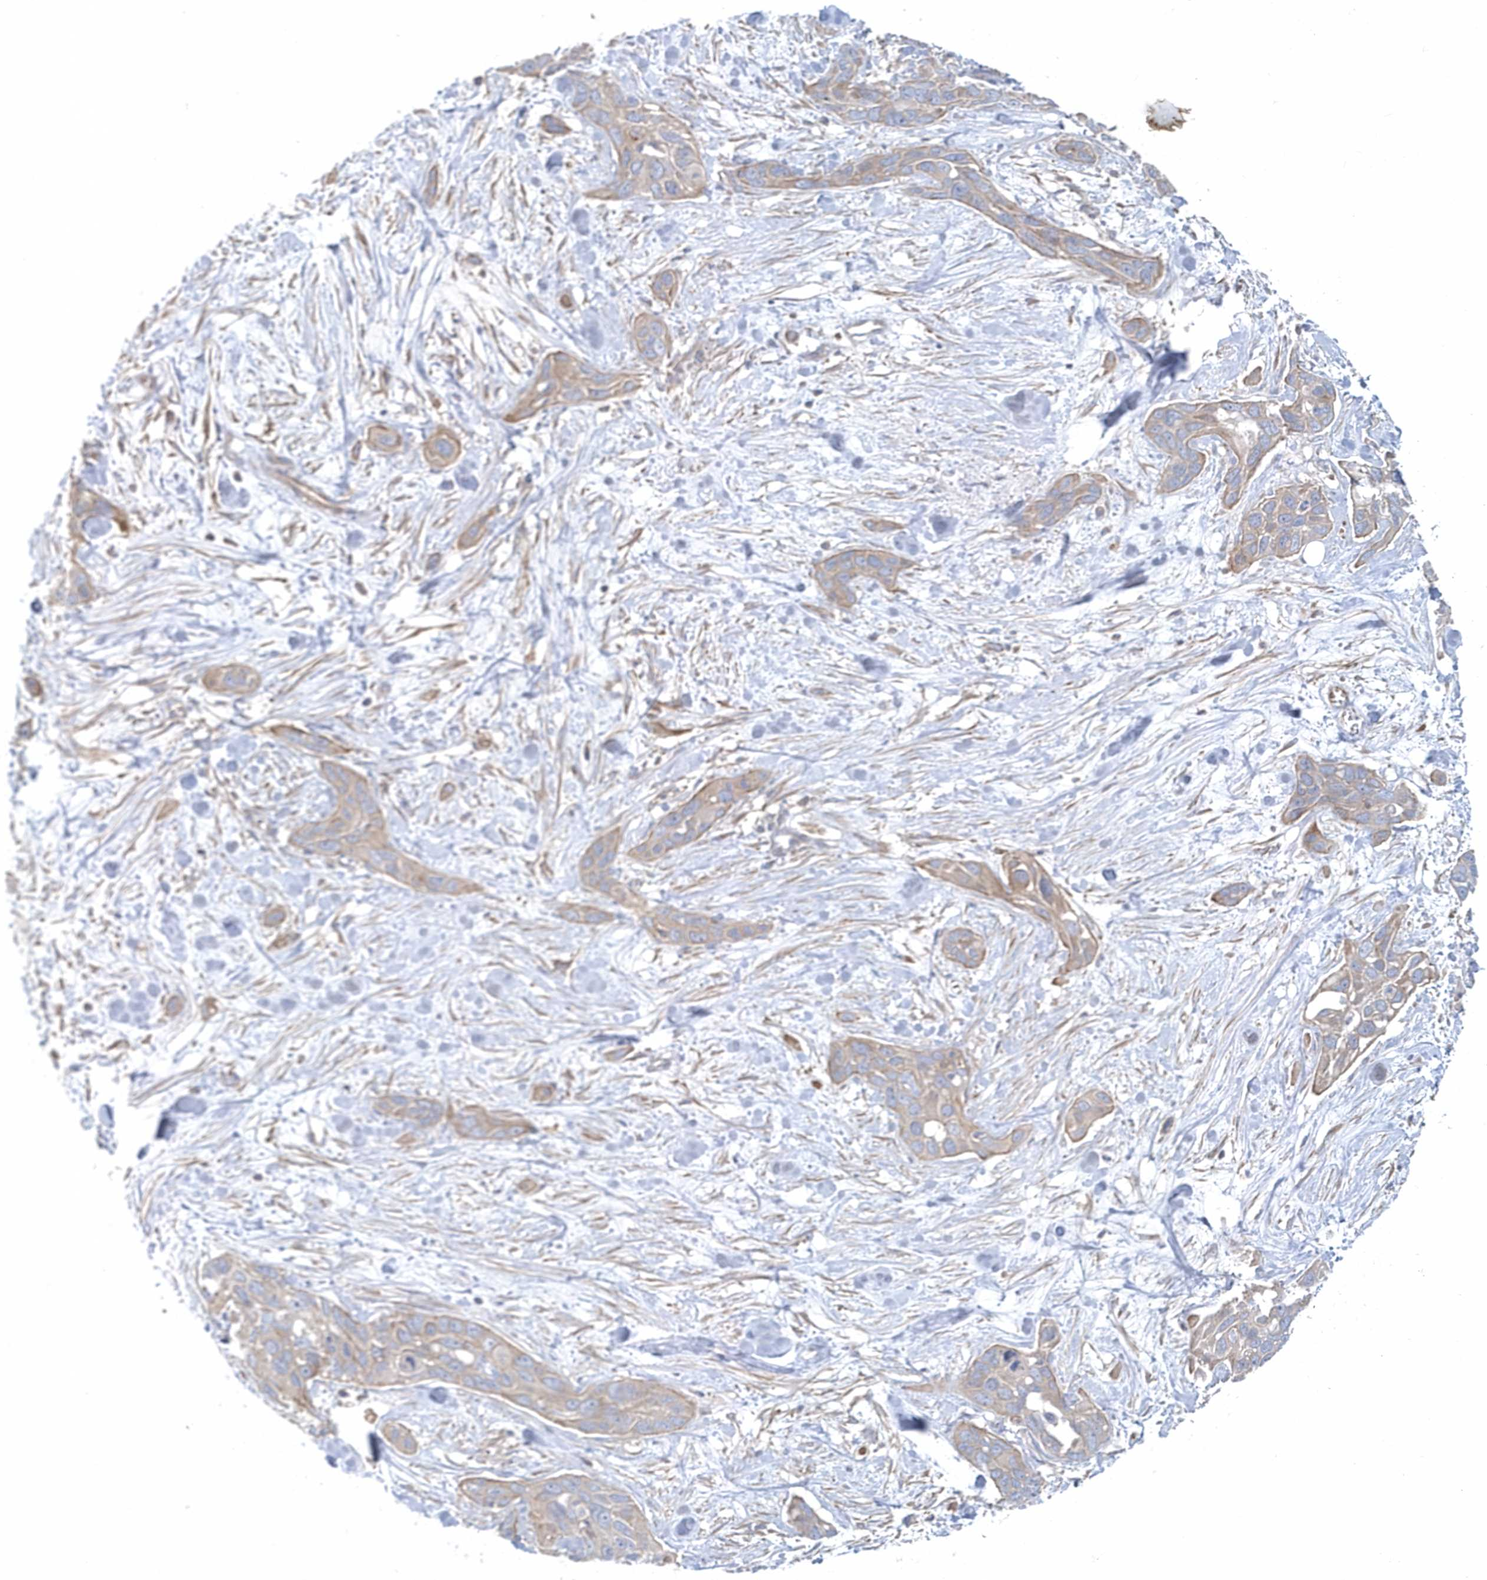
{"staining": {"intensity": "weak", "quantity": "<25%", "location": "cytoplasmic/membranous"}, "tissue": "pancreatic cancer", "cell_type": "Tumor cells", "image_type": "cancer", "snomed": [{"axis": "morphology", "description": "Adenocarcinoma, NOS"}, {"axis": "topography", "description": "Pancreas"}], "caption": "Immunohistochemistry of adenocarcinoma (pancreatic) reveals no staining in tumor cells. (Immunohistochemistry, brightfield microscopy, high magnification).", "gene": "LEXM", "patient": {"sex": "female", "age": 60}}